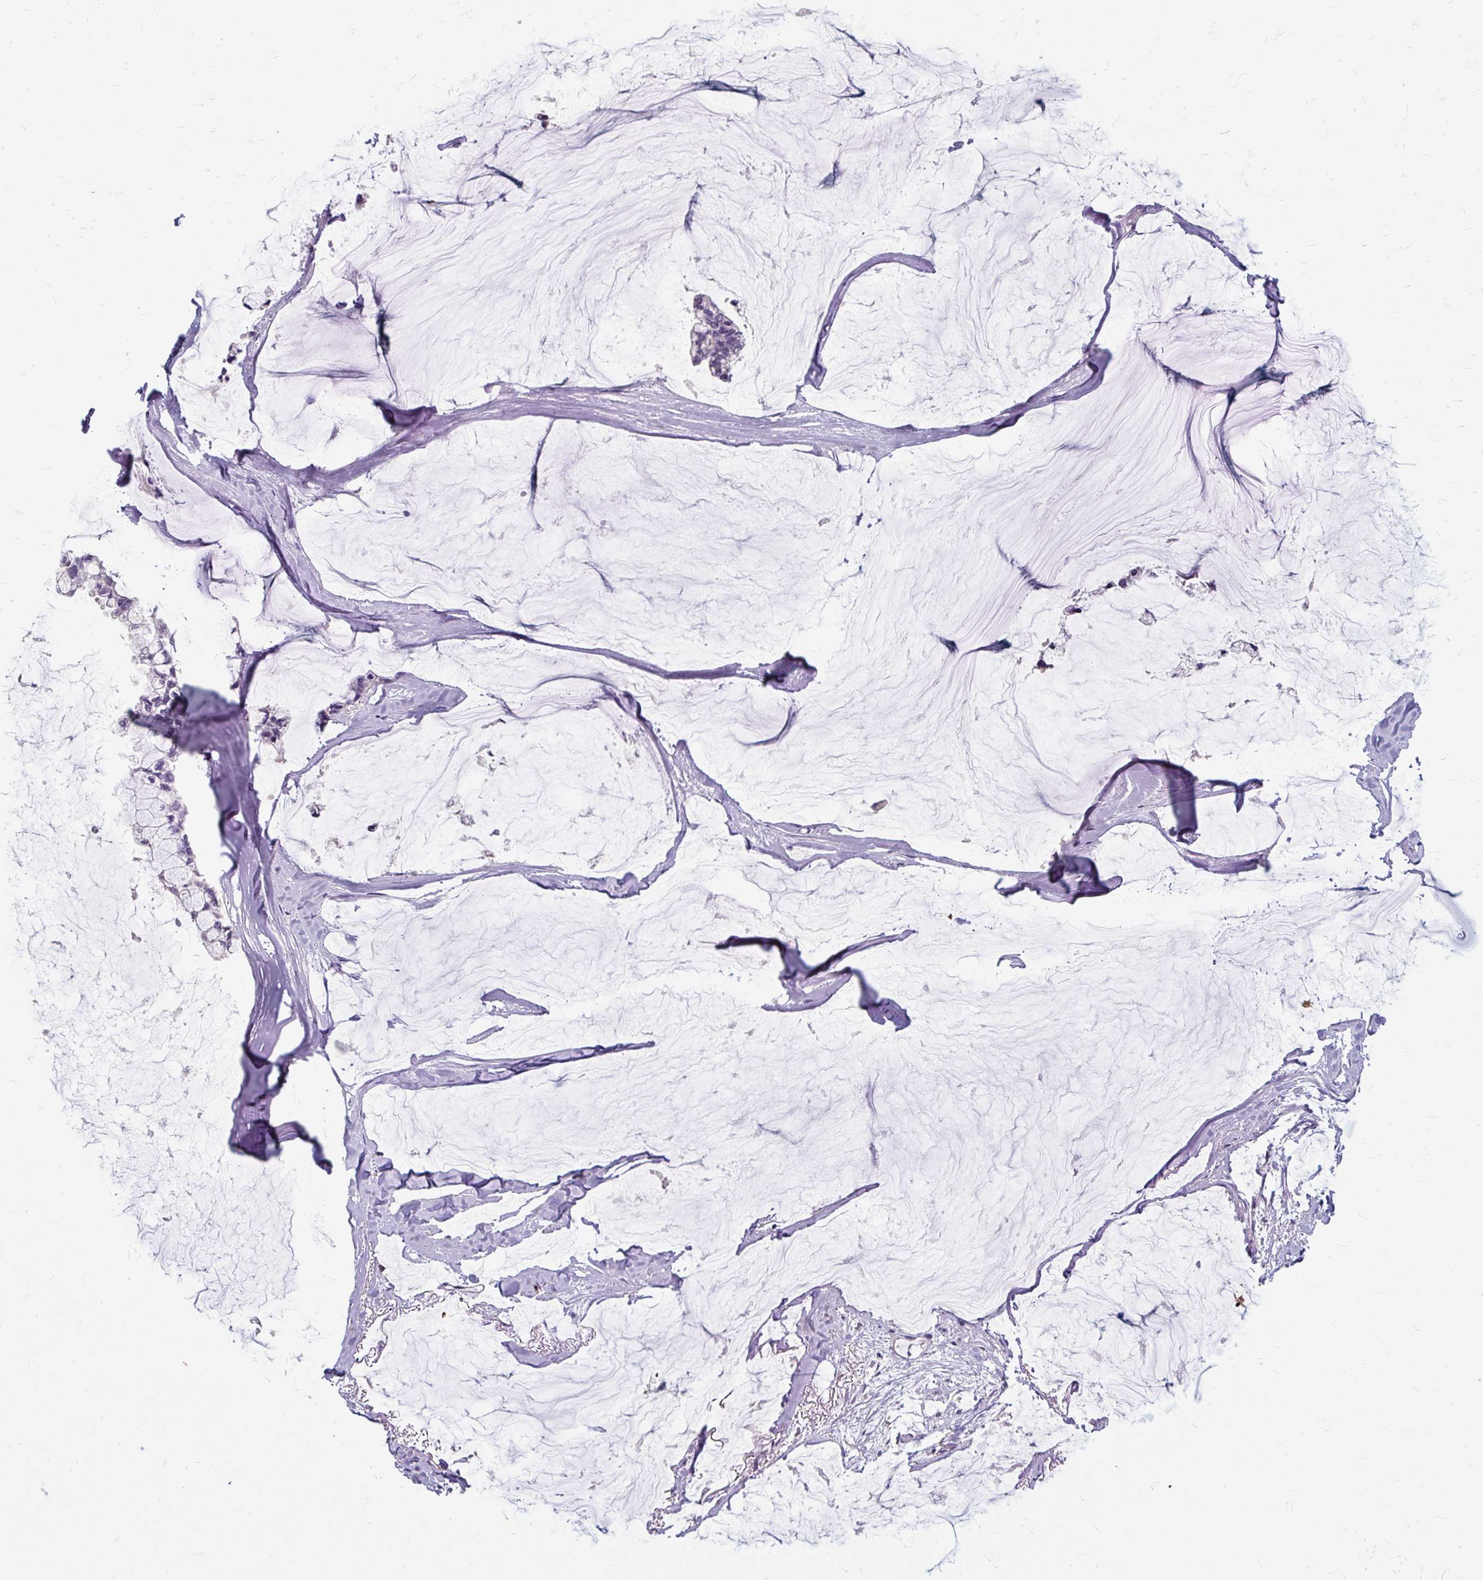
{"staining": {"intensity": "negative", "quantity": "none", "location": "none"}, "tissue": "ovarian cancer", "cell_type": "Tumor cells", "image_type": "cancer", "snomed": [{"axis": "morphology", "description": "Cystadenocarcinoma, mucinous, NOS"}, {"axis": "topography", "description": "Ovary"}], "caption": "Immunohistochemical staining of mucinous cystadenocarcinoma (ovarian) exhibits no significant expression in tumor cells.", "gene": "KLHL24", "patient": {"sex": "female", "age": 39}}